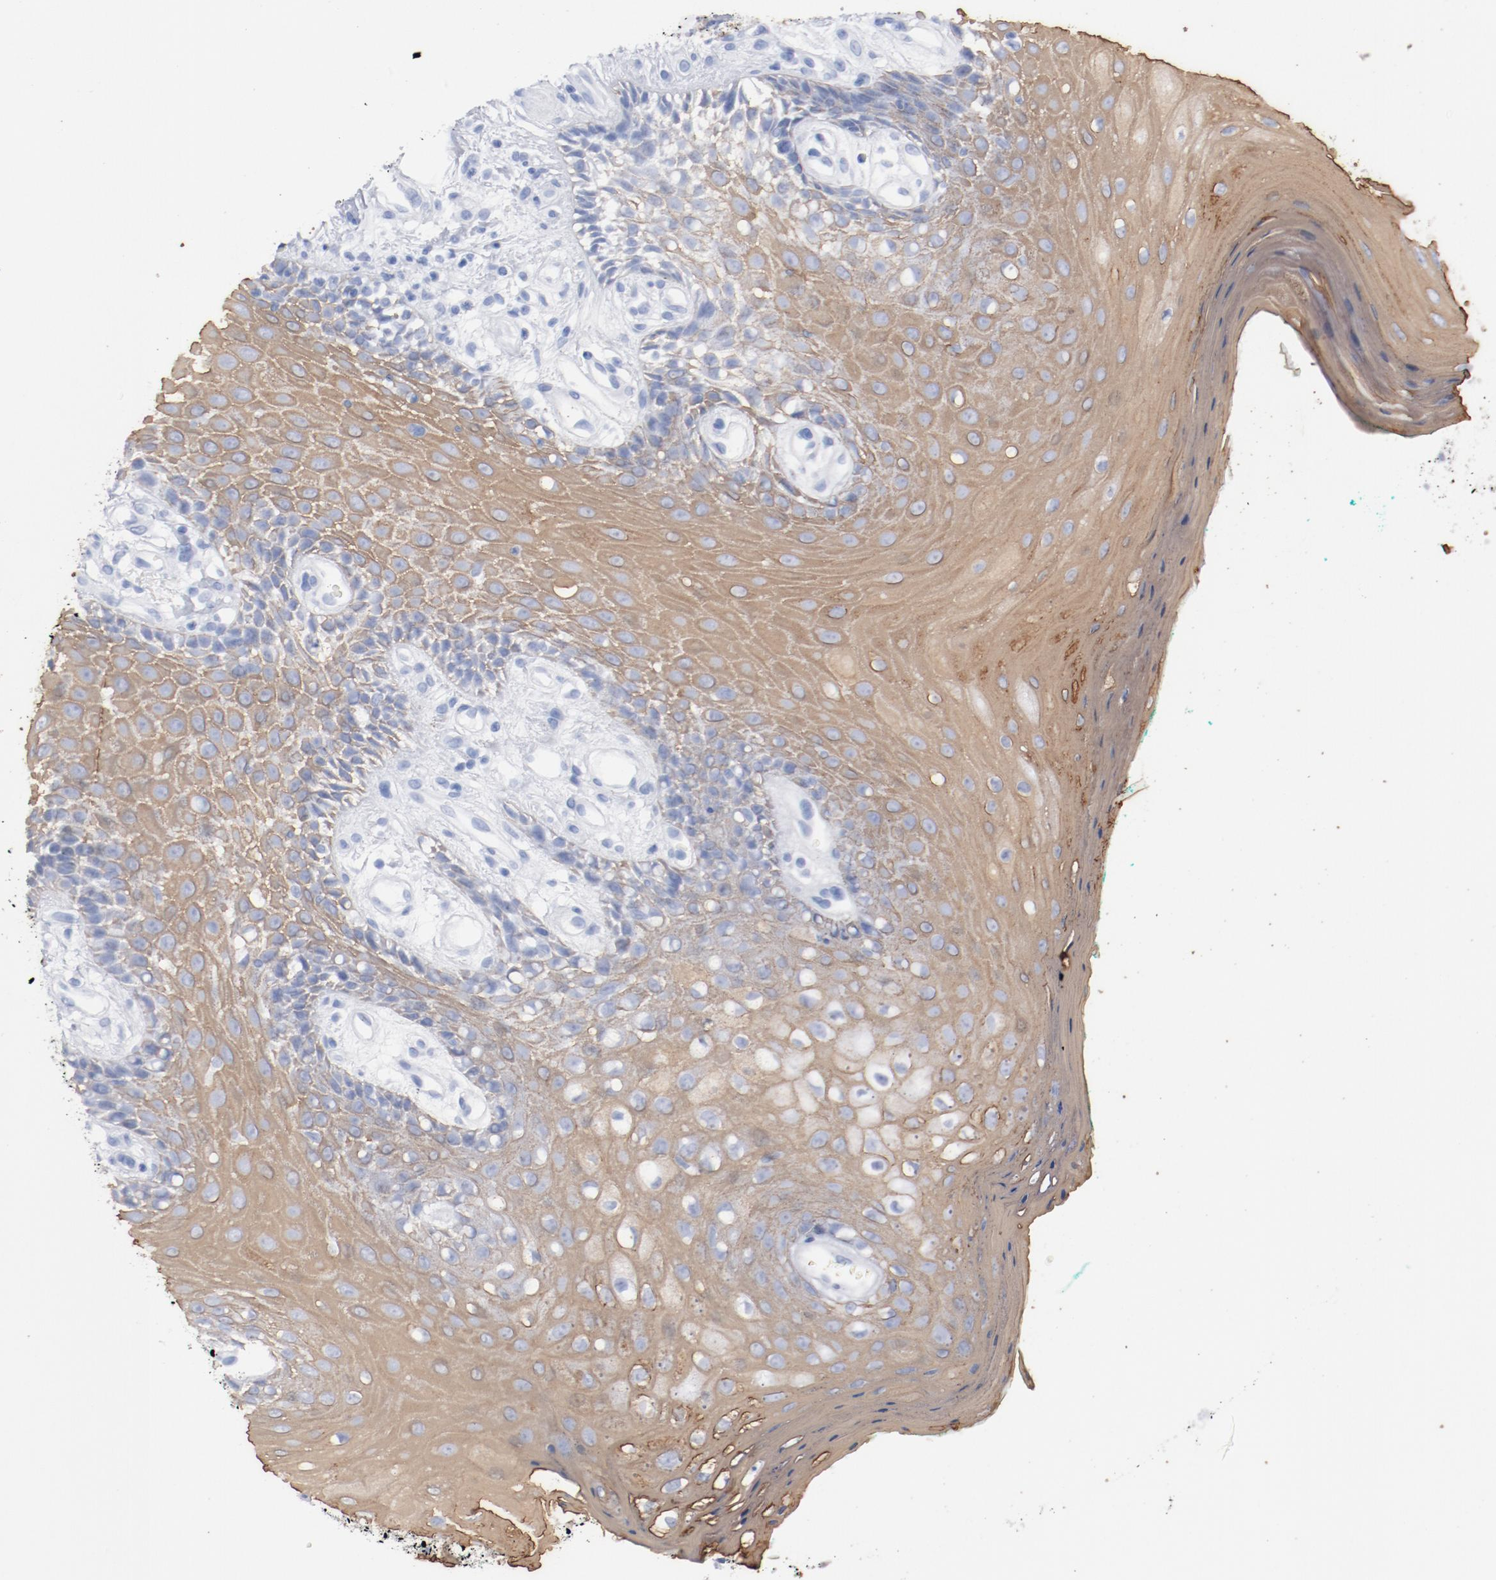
{"staining": {"intensity": "moderate", "quantity": ">75%", "location": "cytoplasmic/membranous"}, "tissue": "oral mucosa", "cell_type": "Squamous epithelial cells", "image_type": "normal", "snomed": [{"axis": "morphology", "description": "Normal tissue, NOS"}, {"axis": "morphology", "description": "Squamous cell carcinoma, NOS"}, {"axis": "topography", "description": "Skeletal muscle"}, {"axis": "topography", "description": "Oral tissue"}, {"axis": "topography", "description": "Head-Neck"}], "caption": "Protein staining of normal oral mucosa shows moderate cytoplasmic/membranous staining in approximately >75% of squamous epithelial cells. (Stains: DAB in brown, nuclei in blue, Microscopy: brightfield microscopy at high magnification).", "gene": "TSPAN6", "patient": {"sex": "female", "age": 84}}